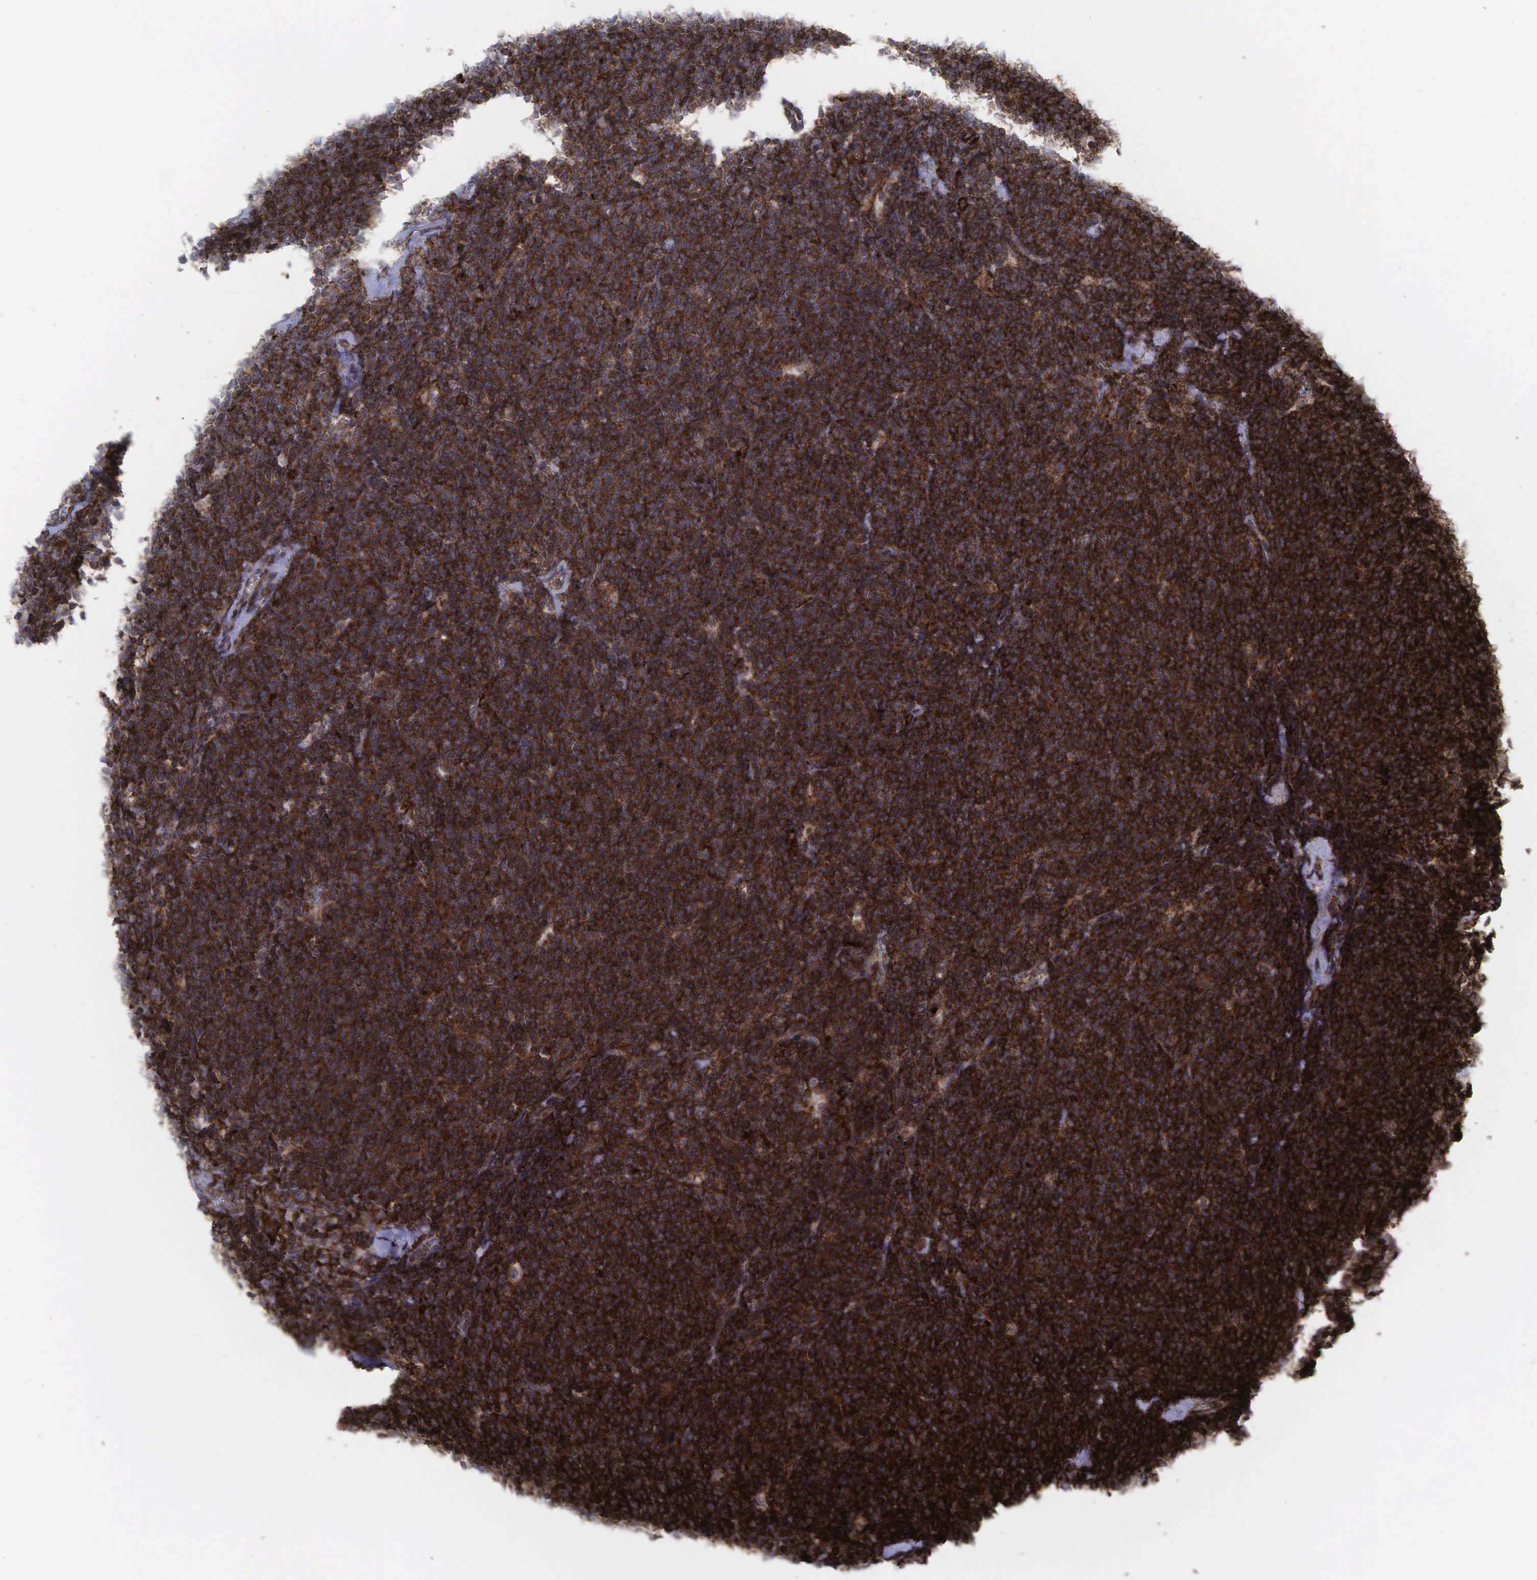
{"staining": {"intensity": "strong", "quantity": ">75%", "location": "cytoplasmic/membranous"}, "tissue": "lymphoma", "cell_type": "Tumor cells", "image_type": "cancer", "snomed": [{"axis": "morphology", "description": "Malignant lymphoma, non-Hodgkin's type, Low grade"}, {"axis": "topography", "description": "Lymph node"}], "caption": "Immunohistochemistry image of neoplastic tissue: human malignant lymphoma, non-Hodgkin's type (low-grade) stained using IHC reveals high levels of strong protein expression localized specifically in the cytoplasmic/membranous of tumor cells, appearing as a cytoplasmic/membranous brown color.", "gene": "GPRASP1", "patient": {"sex": "male", "age": 65}}